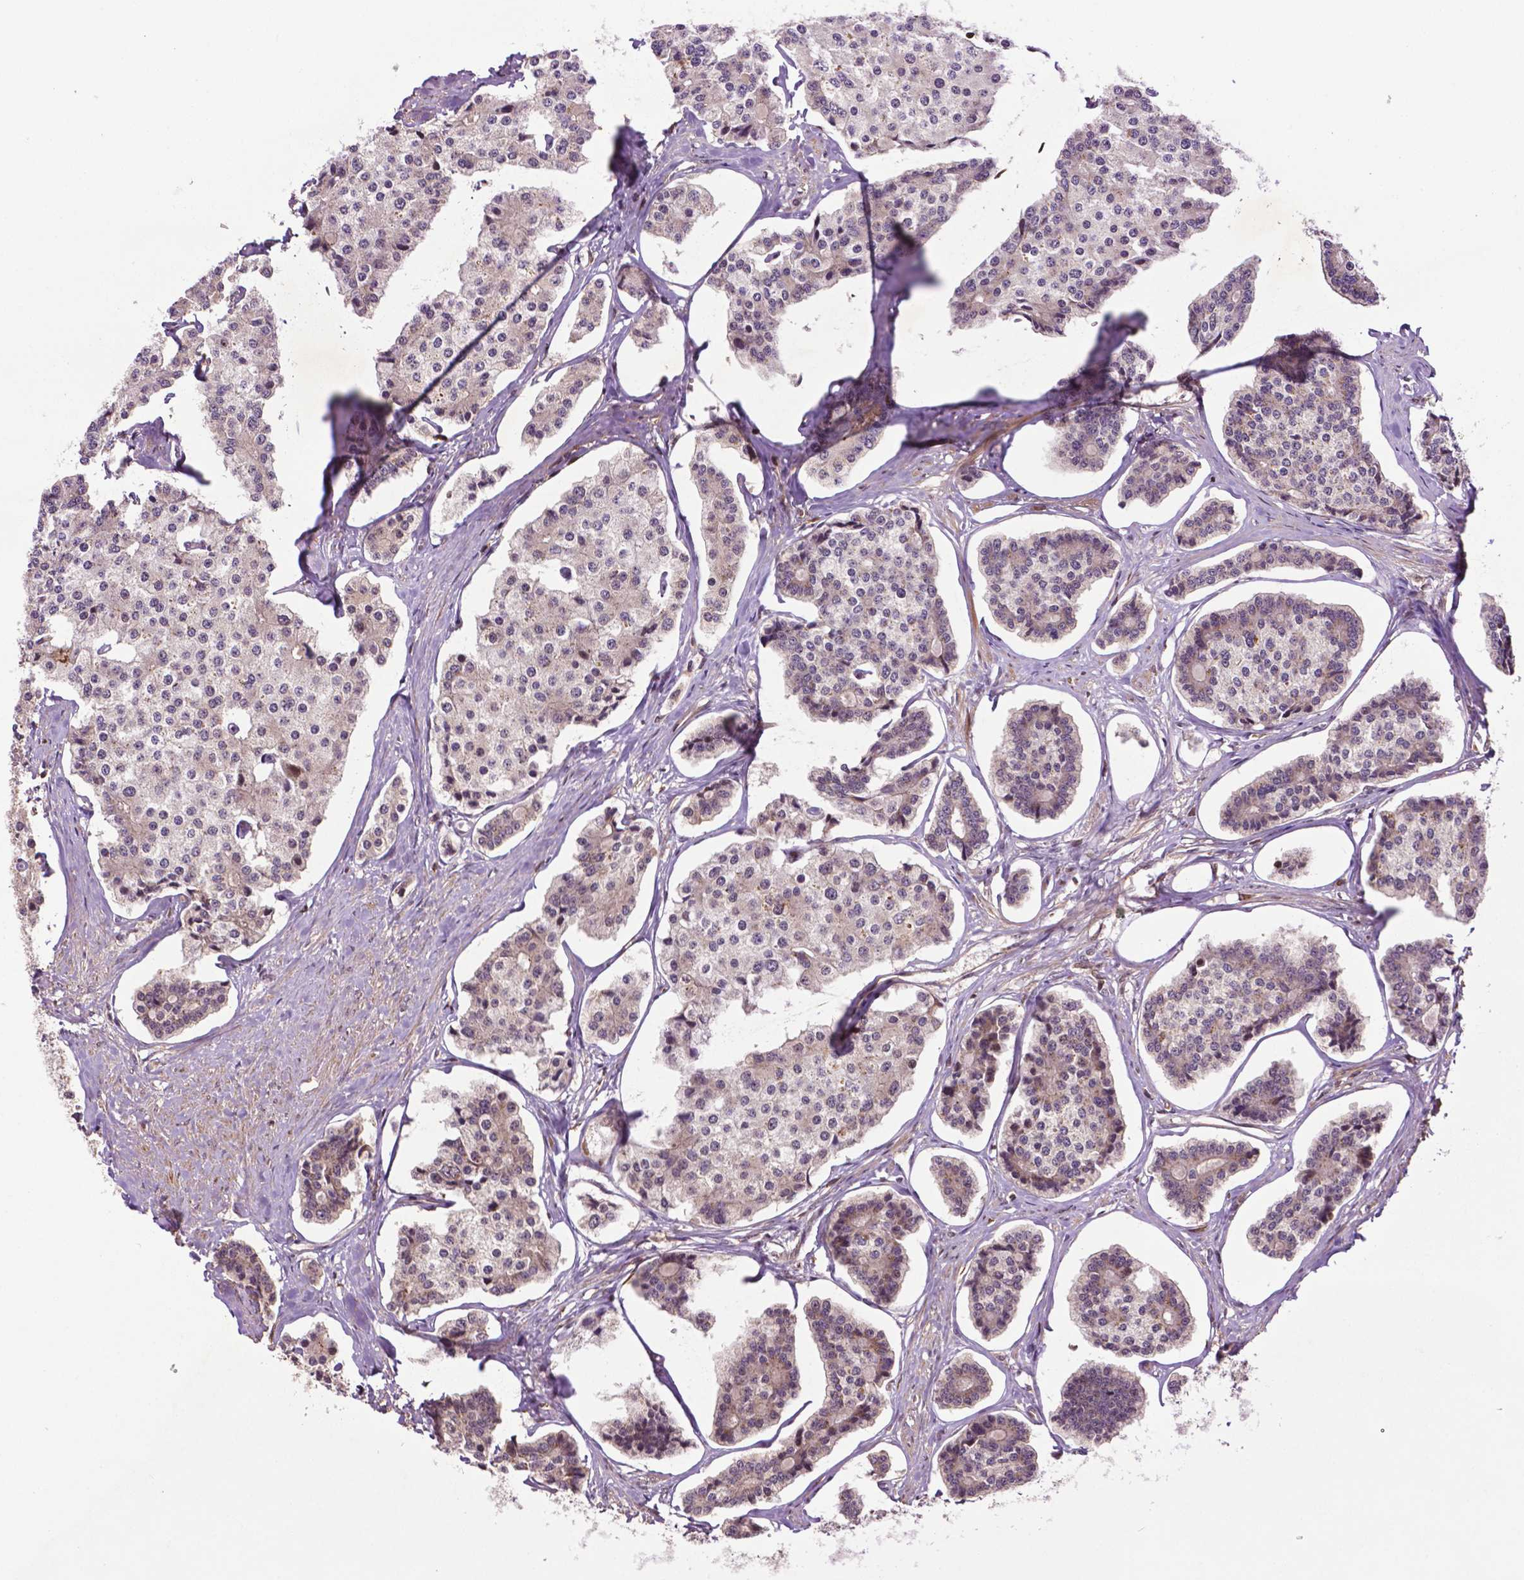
{"staining": {"intensity": "weak", "quantity": "25%-75%", "location": "cytoplasmic/membranous,nuclear"}, "tissue": "carcinoid", "cell_type": "Tumor cells", "image_type": "cancer", "snomed": [{"axis": "morphology", "description": "Carcinoid, malignant, NOS"}, {"axis": "topography", "description": "Small intestine"}], "caption": "Carcinoid (malignant) stained with immunohistochemistry (IHC) shows weak cytoplasmic/membranous and nuclear positivity in approximately 25%-75% of tumor cells. (DAB (3,3'-diaminobenzidine) IHC with brightfield microscopy, high magnification).", "gene": "TMX2", "patient": {"sex": "female", "age": 65}}